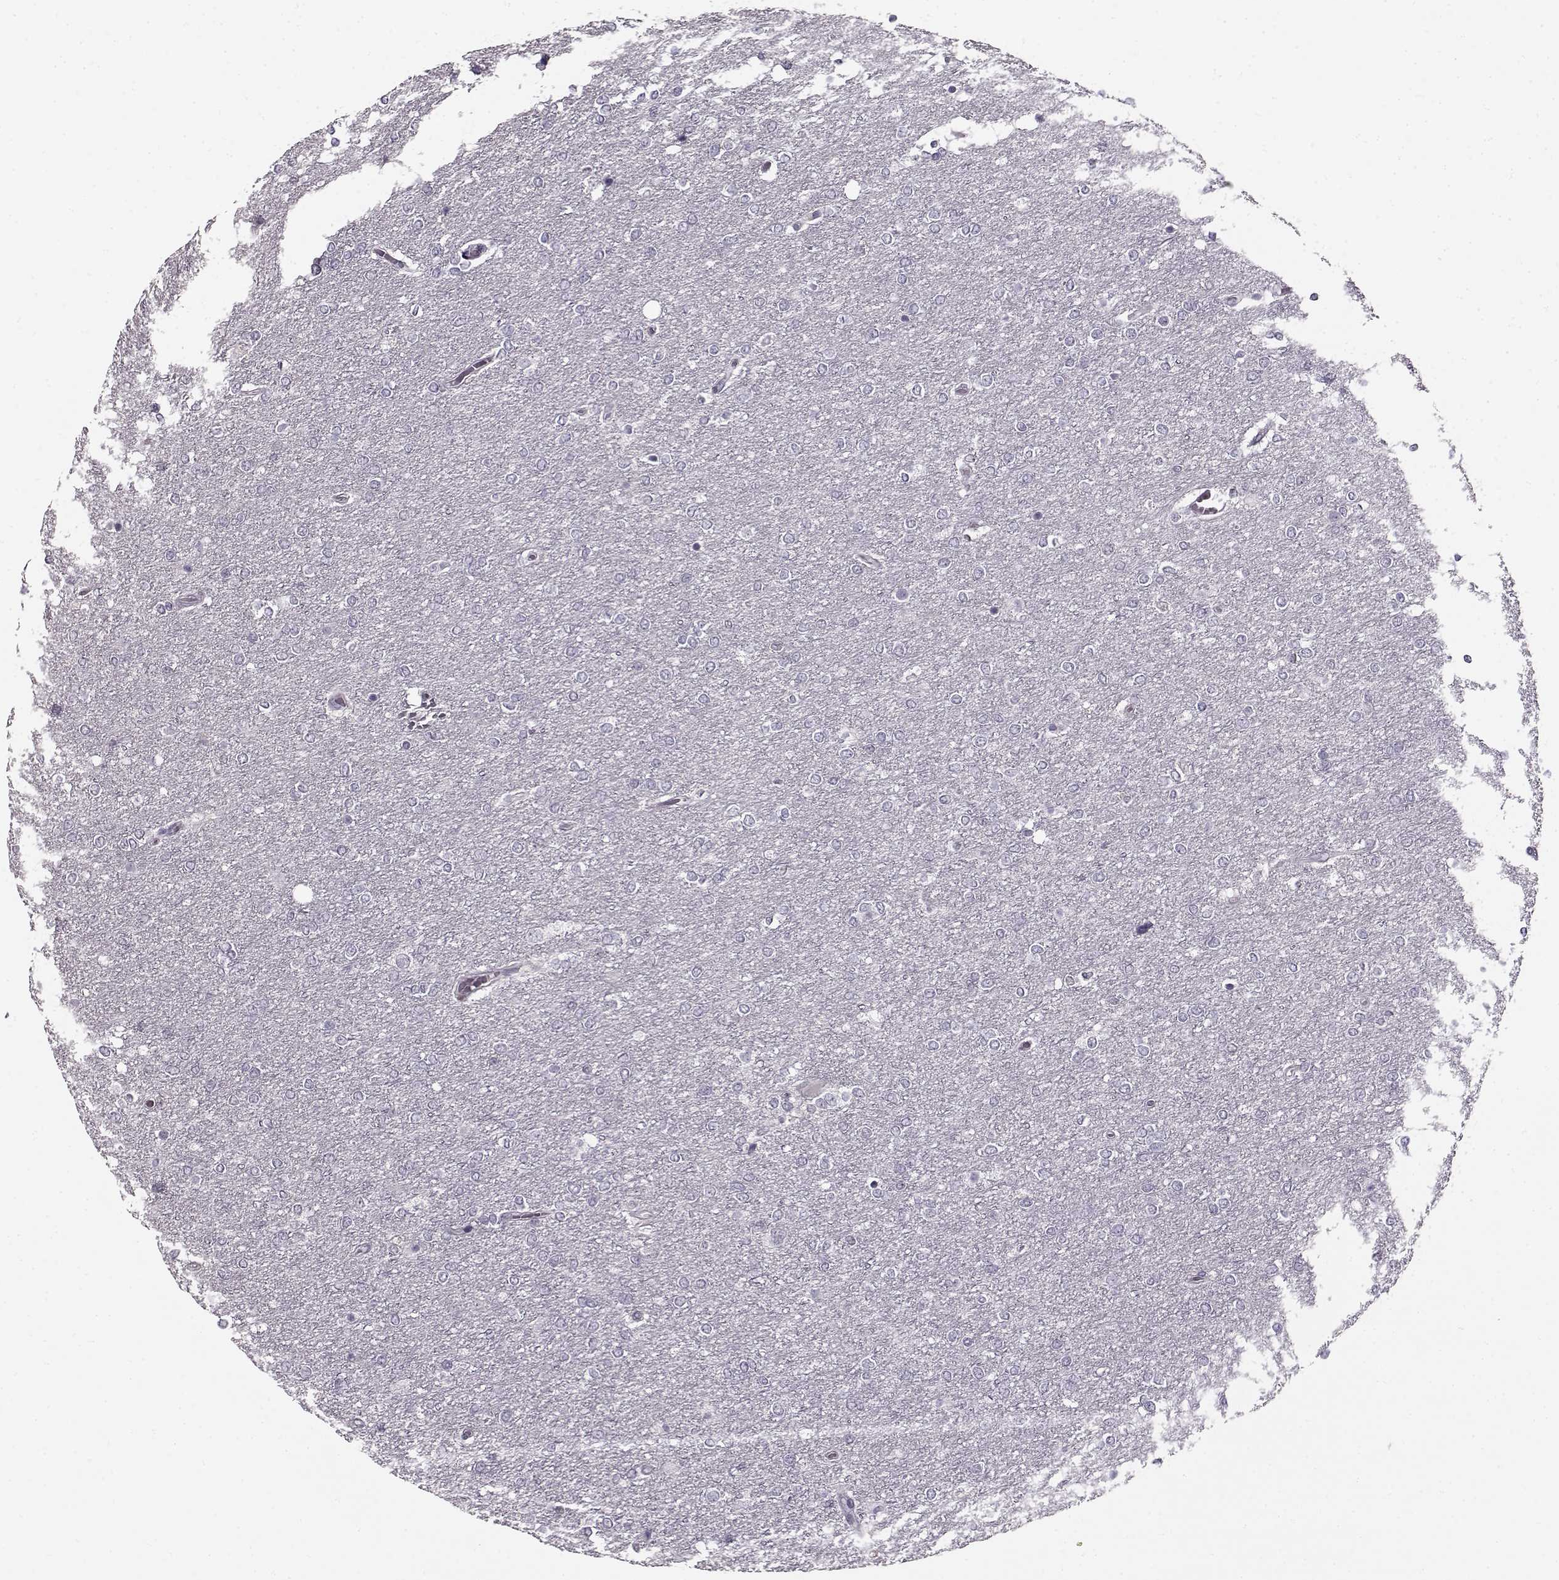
{"staining": {"intensity": "negative", "quantity": "none", "location": "none"}, "tissue": "glioma", "cell_type": "Tumor cells", "image_type": "cancer", "snomed": [{"axis": "morphology", "description": "Glioma, malignant, High grade"}, {"axis": "topography", "description": "Brain"}], "caption": "There is no significant positivity in tumor cells of malignant glioma (high-grade).", "gene": "RP1L1", "patient": {"sex": "female", "age": 61}}